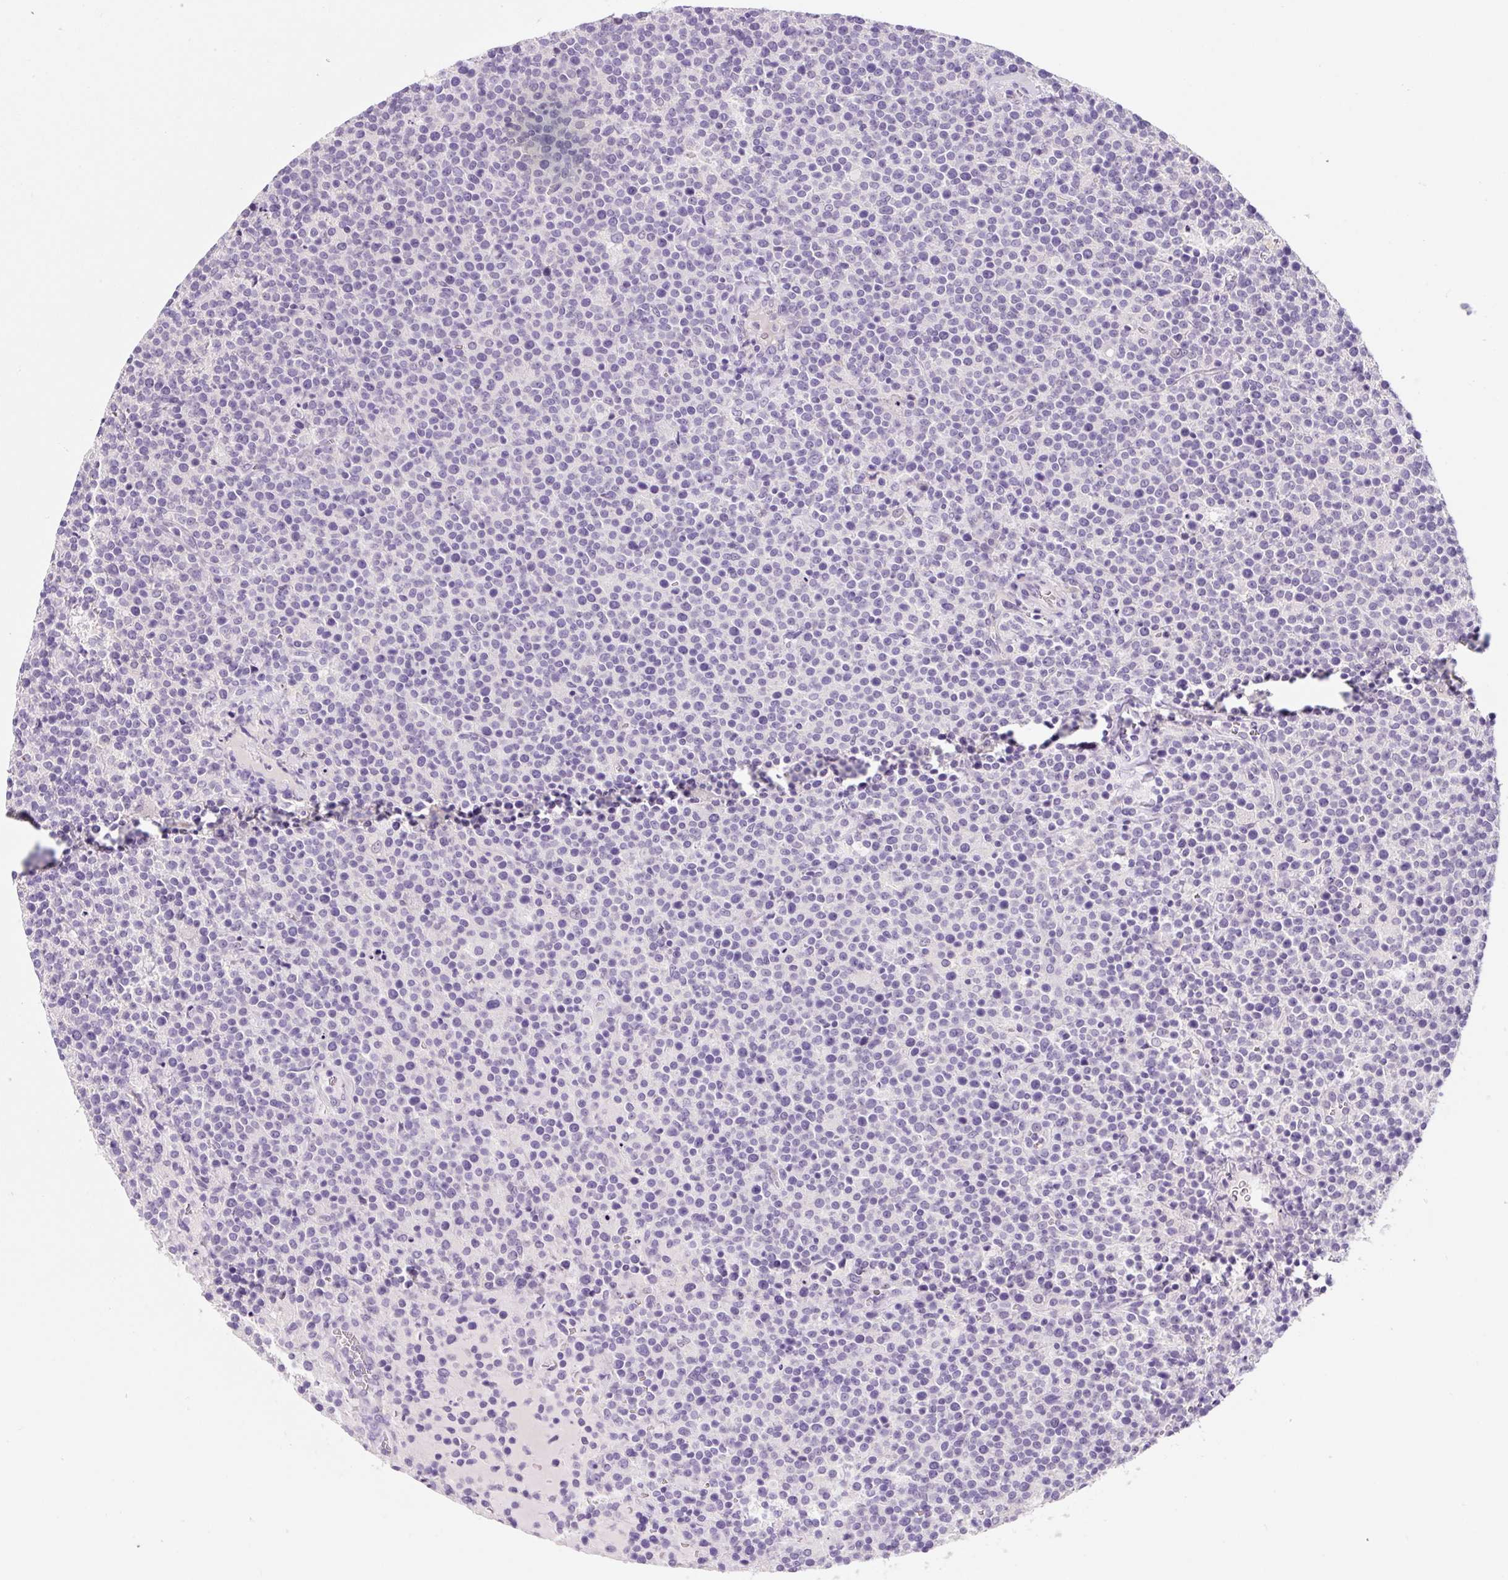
{"staining": {"intensity": "negative", "quantity": "none", "location": "none"}, "tissue": "lymphoma", "cell_type": "Tumor cells", "image_type": "cancer", "snomed": [{"axis": "morphology", "description": "Malignant lymphoma, non-Hodgkin's type, High grade"}, {"axis": "topography", "description": "Lymph node"}], "caption": "Immunohistochemical staining of human lymphoma demonstrates no significant expression in tumor cells.", "gene": "SYP", "patient": {"sex": "male", "age": 61}}